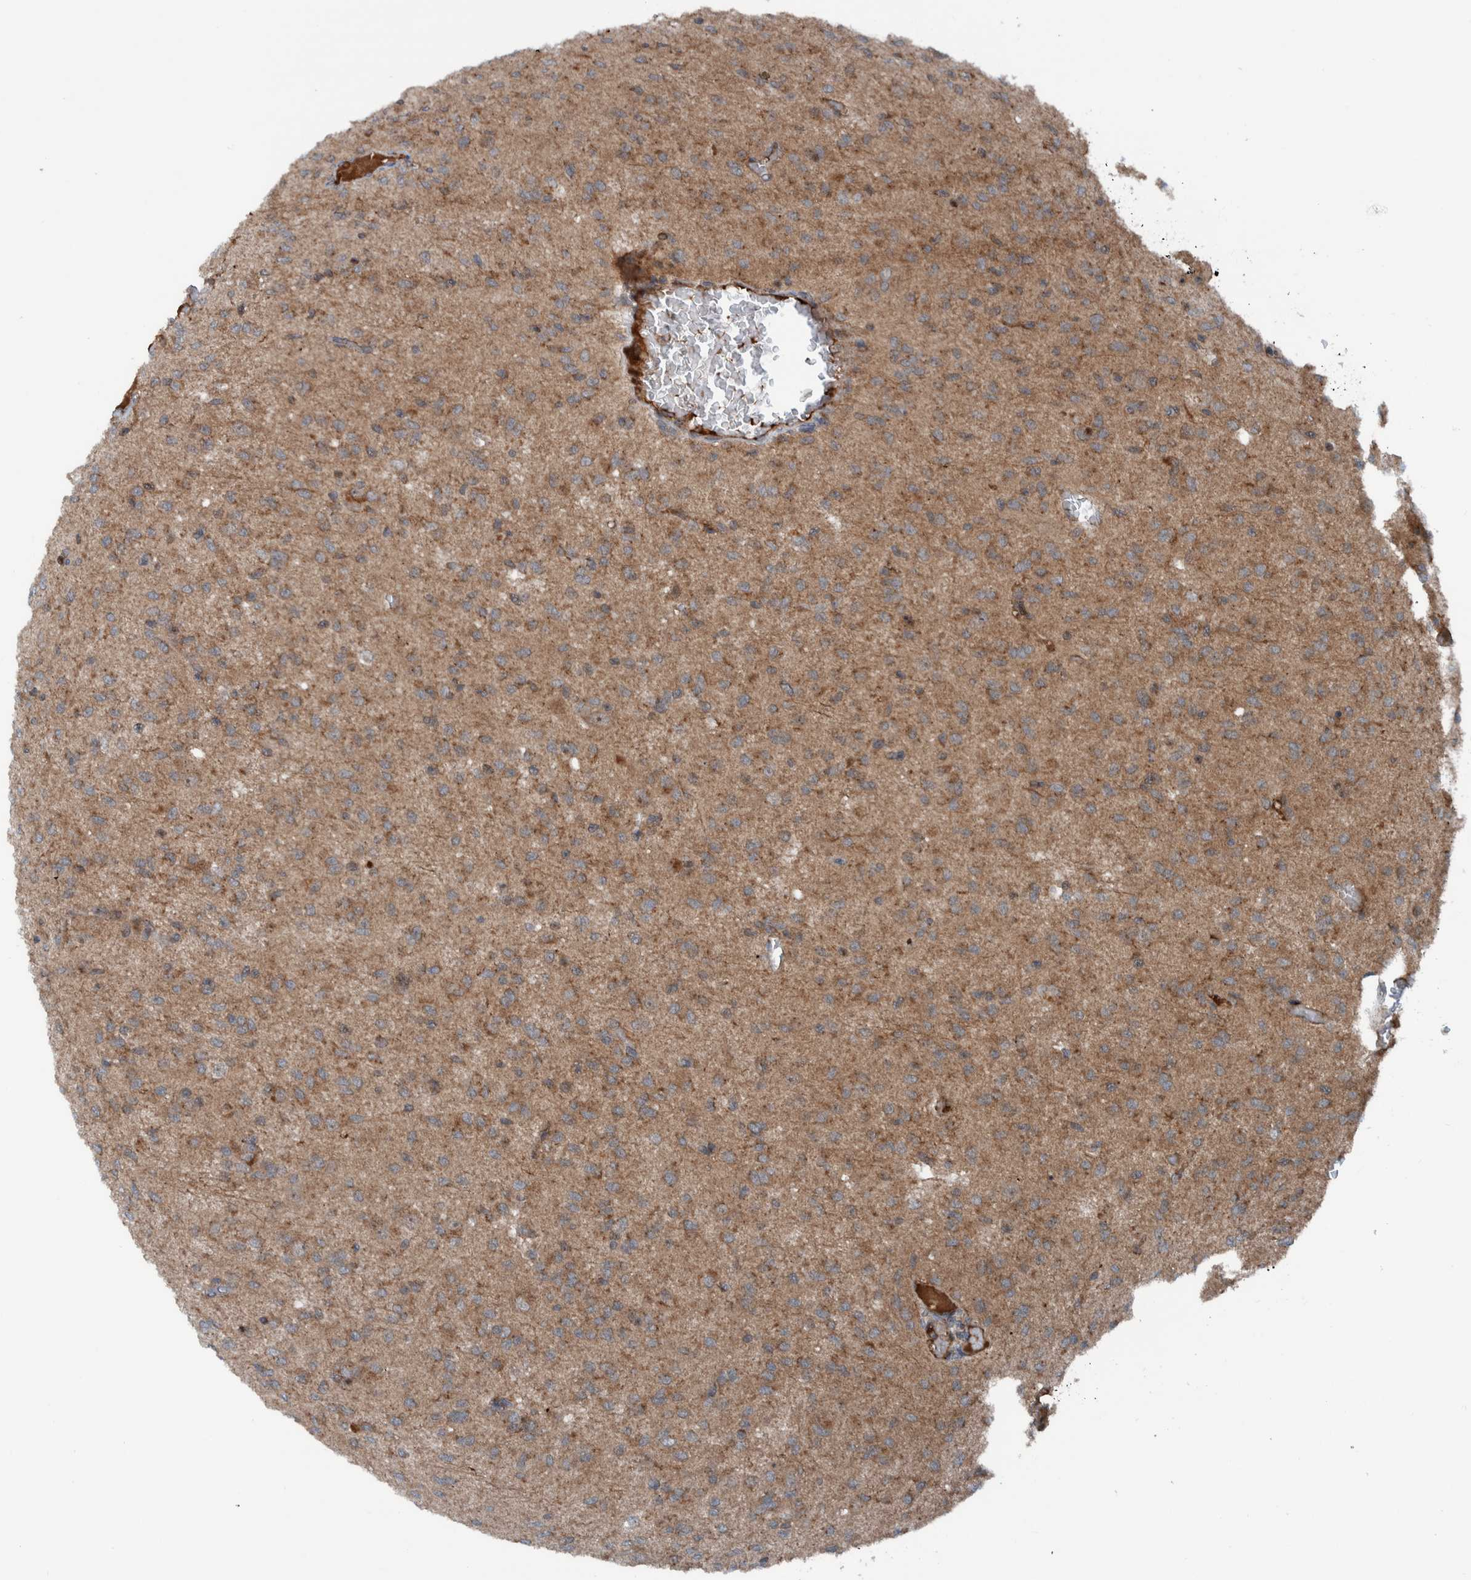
{"staining": {"intensity": "moderate", "quantity": ">75%", "location": "cytoplasmic/membranous"}, "tissue": "glioma", "cell_type": "Tumor cells", "image_type": "cancer", "snomed": [{"axis": "morphology", "description": "Glioma, malignant, High grade"}, {"axis": "topography", "description": "Brain"}], "caption": "This is an image of IHC staining of malignant high-grade glioma, which shows moderate positivity in the cytoplasmic/membranous of tumor cells.", "gene": "CUEDC1", "patient": {"sex": "female", "age": 59}}